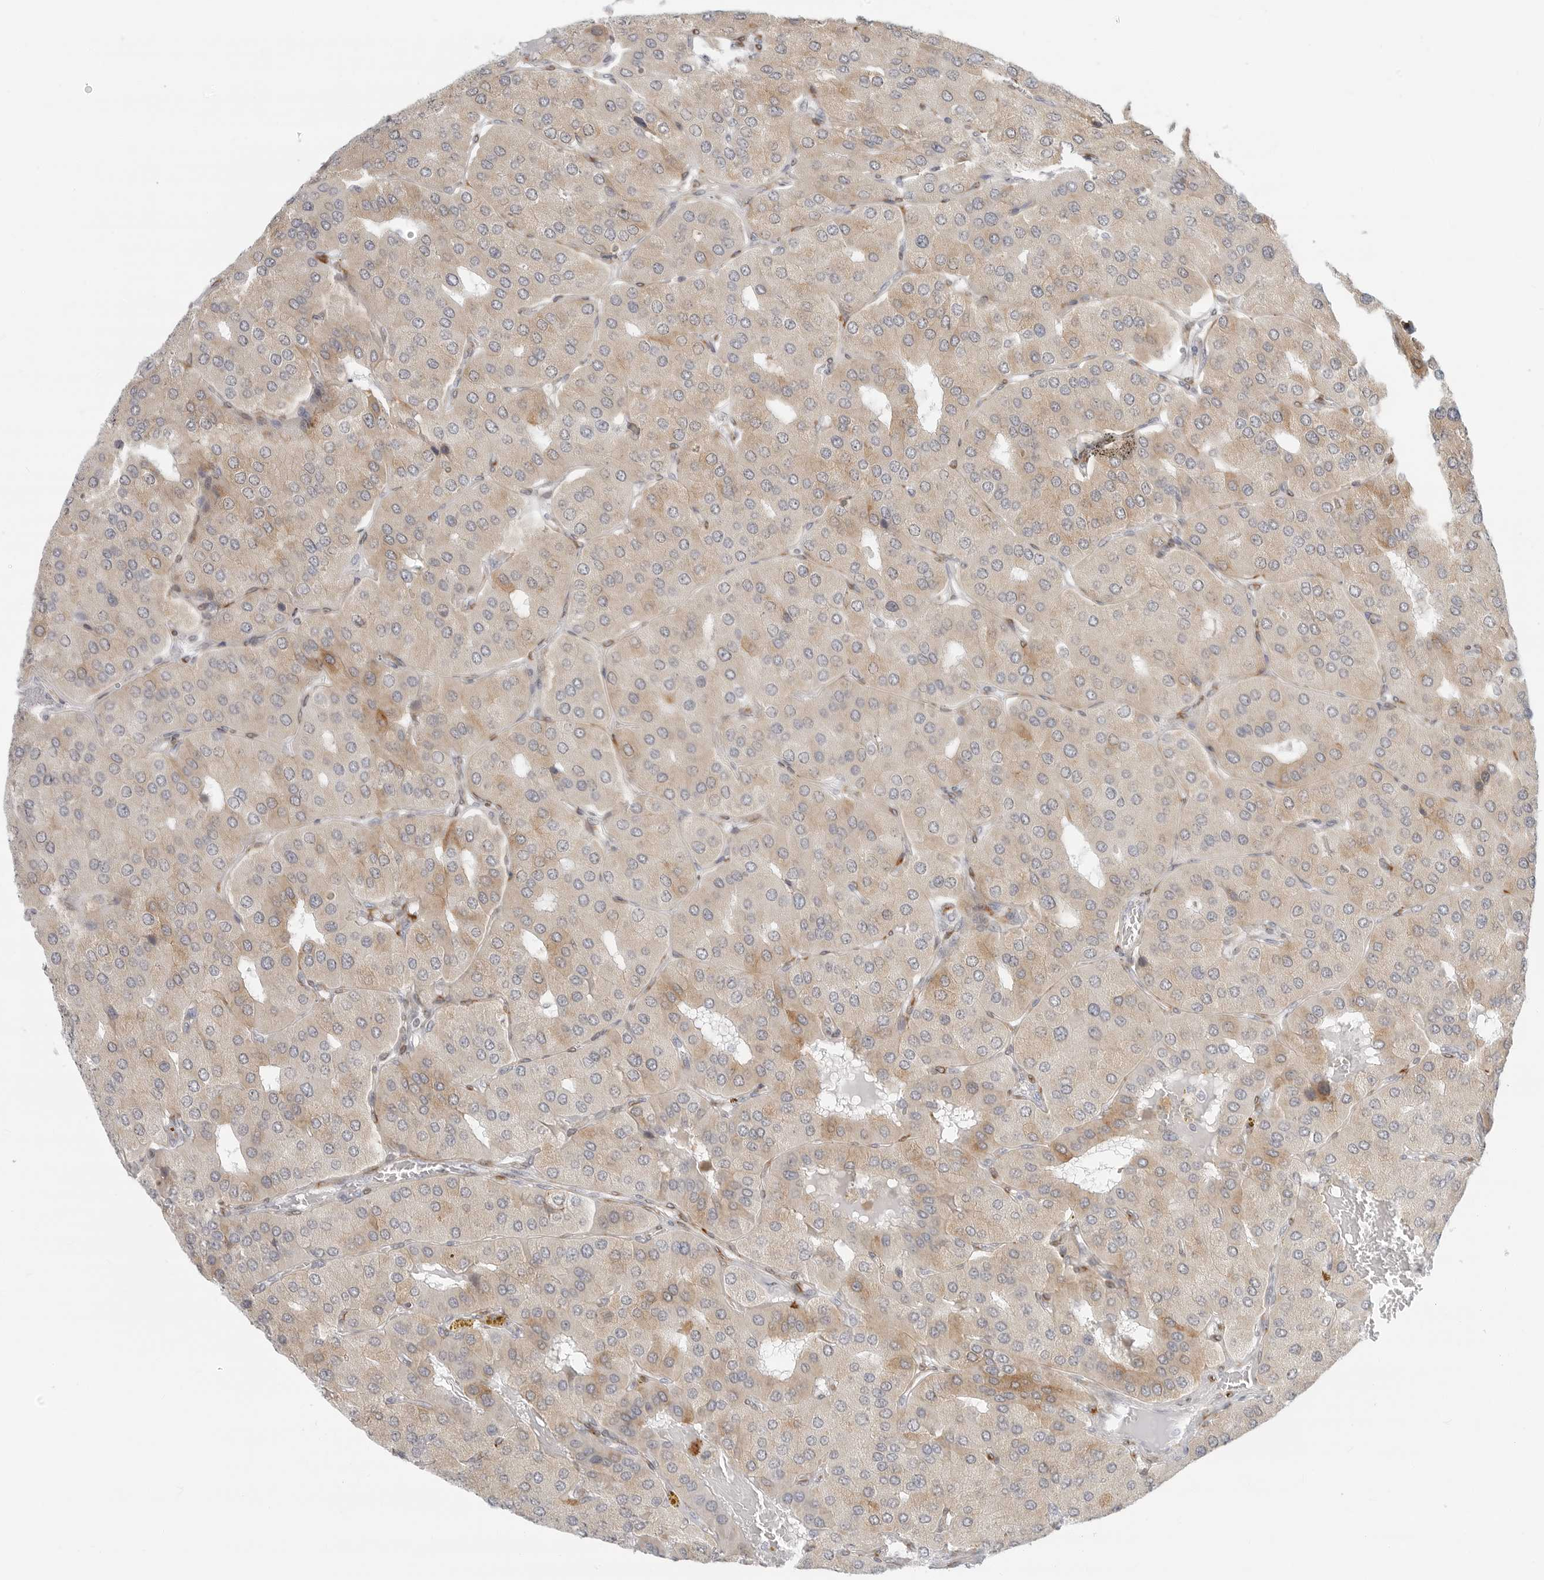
{"staining": {"intensity": "moderate", "quantity": "25%-75%", "location": "cytoplasmic/membranous"}, "tissue": "parathyroid gland", "cell_type": "Glandular cells", "image_type": "normal", "snomed": [{"axis": "morphology", "description": "Normal tissue, NOS"}, {"axis": "morphology", "description": "Adenoma, NOS"}, {"axis": "topography", "description": "Parathyroid gland"}], "caption": "Immunohistochemical staining of benign human parathyroid gland displays medium levels of moderate cytoplasmic/membranous positivity in approximately 25%-75% of glandular cells.", "gene": "C1QTNF1", "patient": {"sex": "female", "age": 86}}